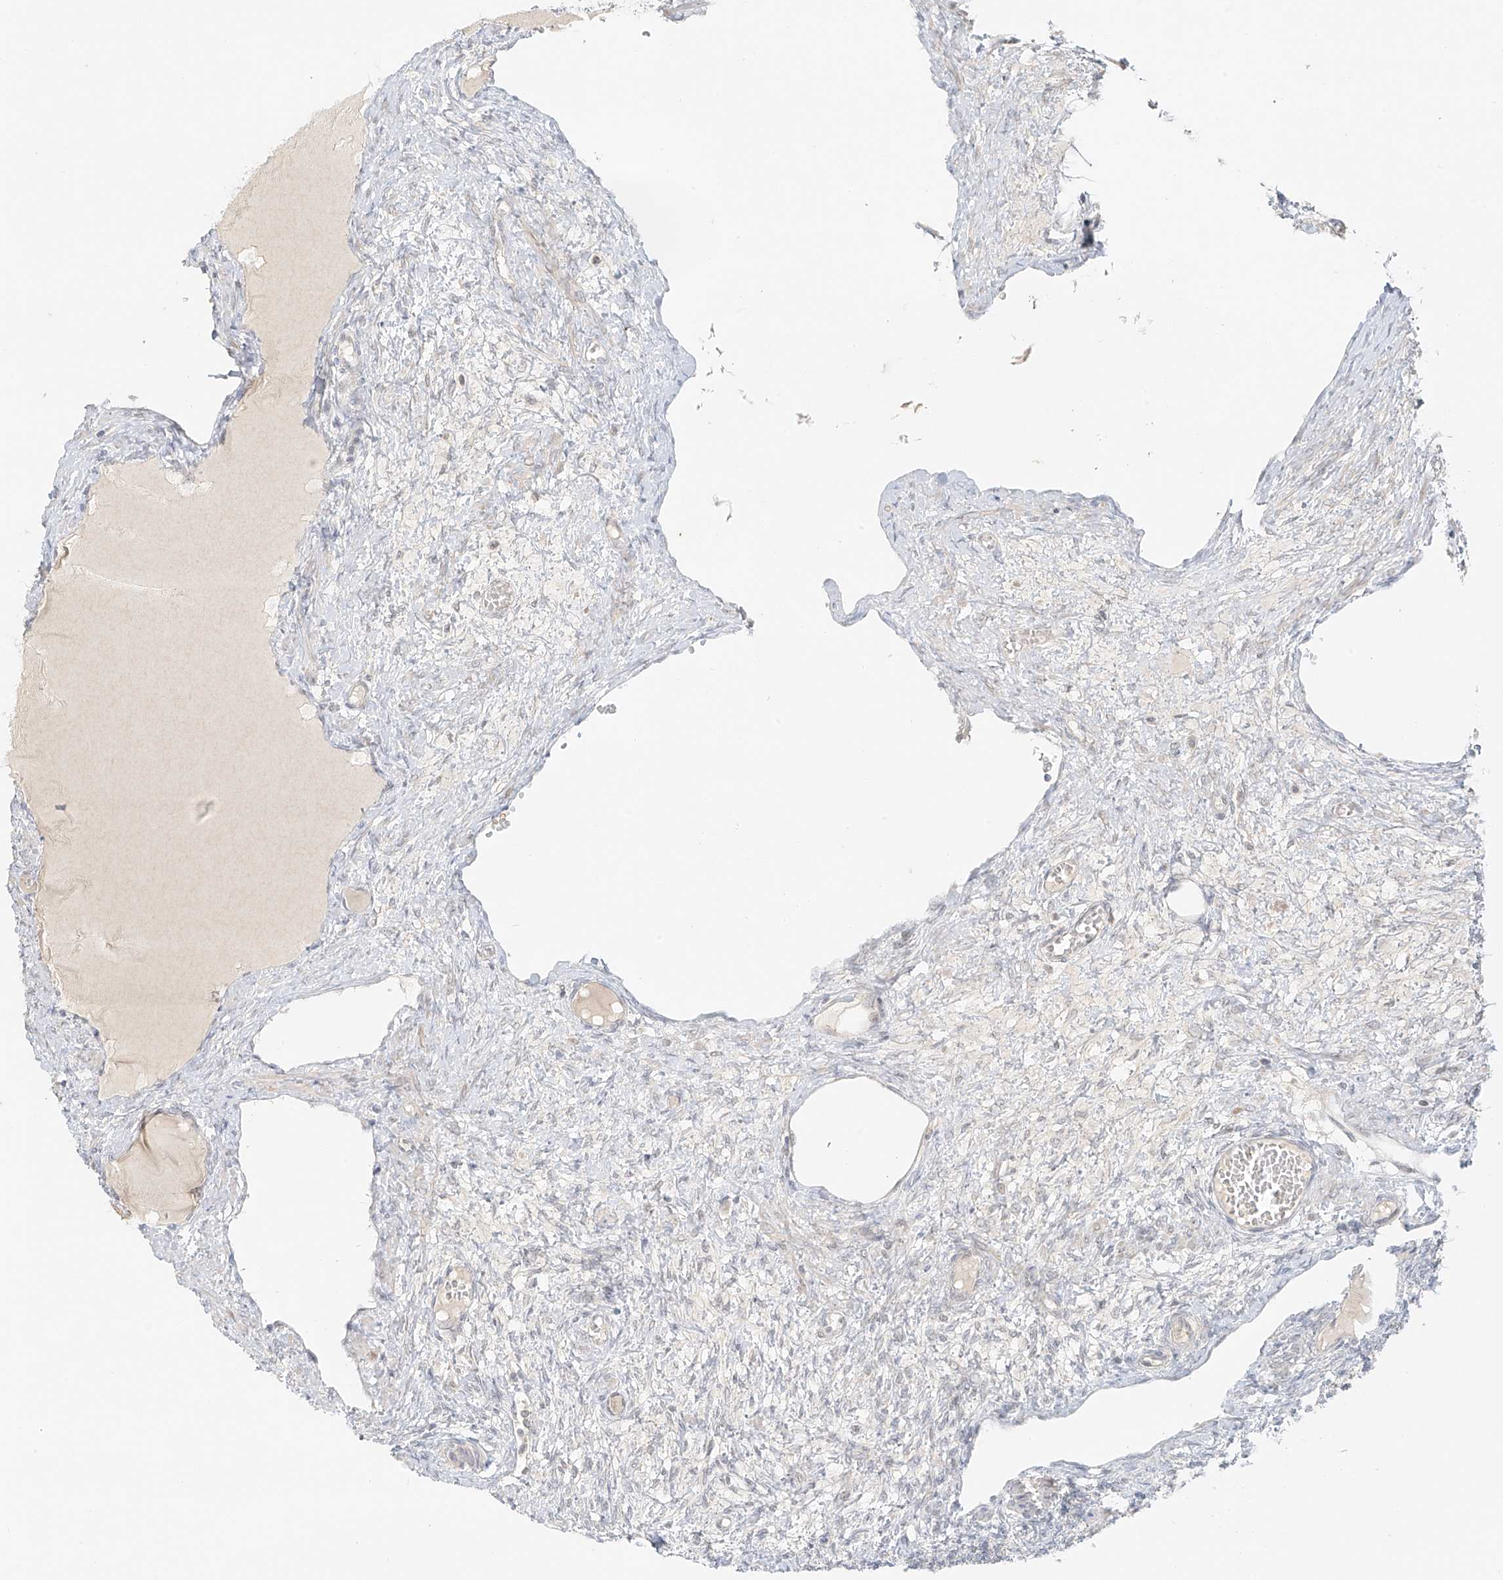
{"staining": {"intensity": "negative", "quantity": "none", "location": "none"}, "tissue": "ovary", "cell_type": "Follicle cells", "image_type": "normal", "snomed": [{"axis": "morphology", "description": "Normal tissue, NOS"}, {"axis": "topography", "description": "Ovary"}], "caption": "Immunohistochemistry (IHC) histopathology image of unremarkable ovary: ovary stained with DAB exhibits no significant protein expression in follicle cells.", "gene": "MIPEP", "patient": {"sex": "female", "age": 27}}